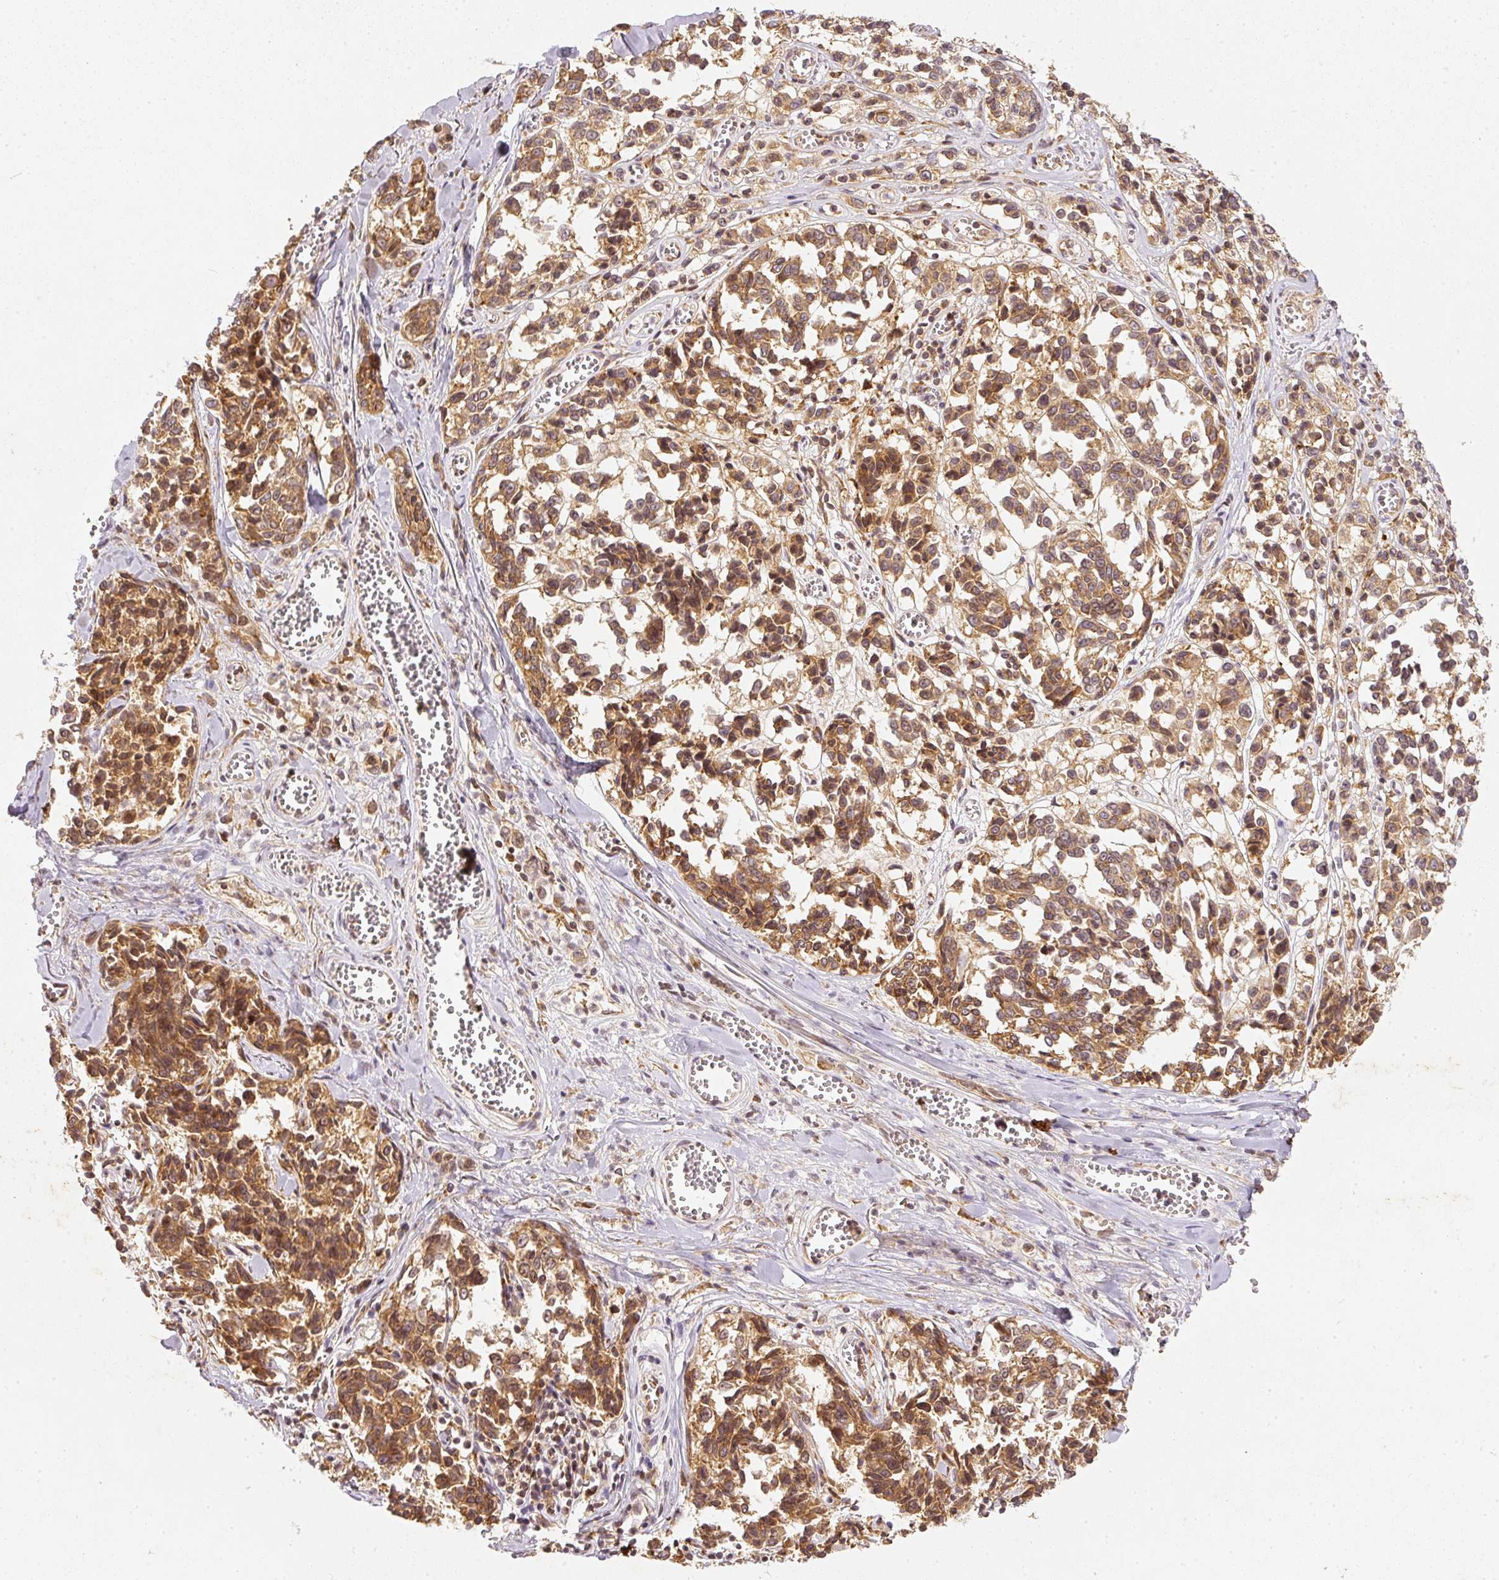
{"staining": {"intensity": "moderate", "quantity": ">75%", "location": "cytoplasmic/membranous"}, "tissue": "melanoma", "cell_type": "Tumor cells", "image_type": "cancer", "snomed": [{"axis": "morphology", "description": "Malignant melanoma, NOS"}, {"axis": "topography", "description": "Skin"}], "caption": "Malignant melanoma was stained to show a protein in brown. There is medium levels of moderate cytoplasmic/membranous expression in approximately >75% of tumor cells.", "gene": "ZNF580", "patient": {"sex": "female", "age": 64}}